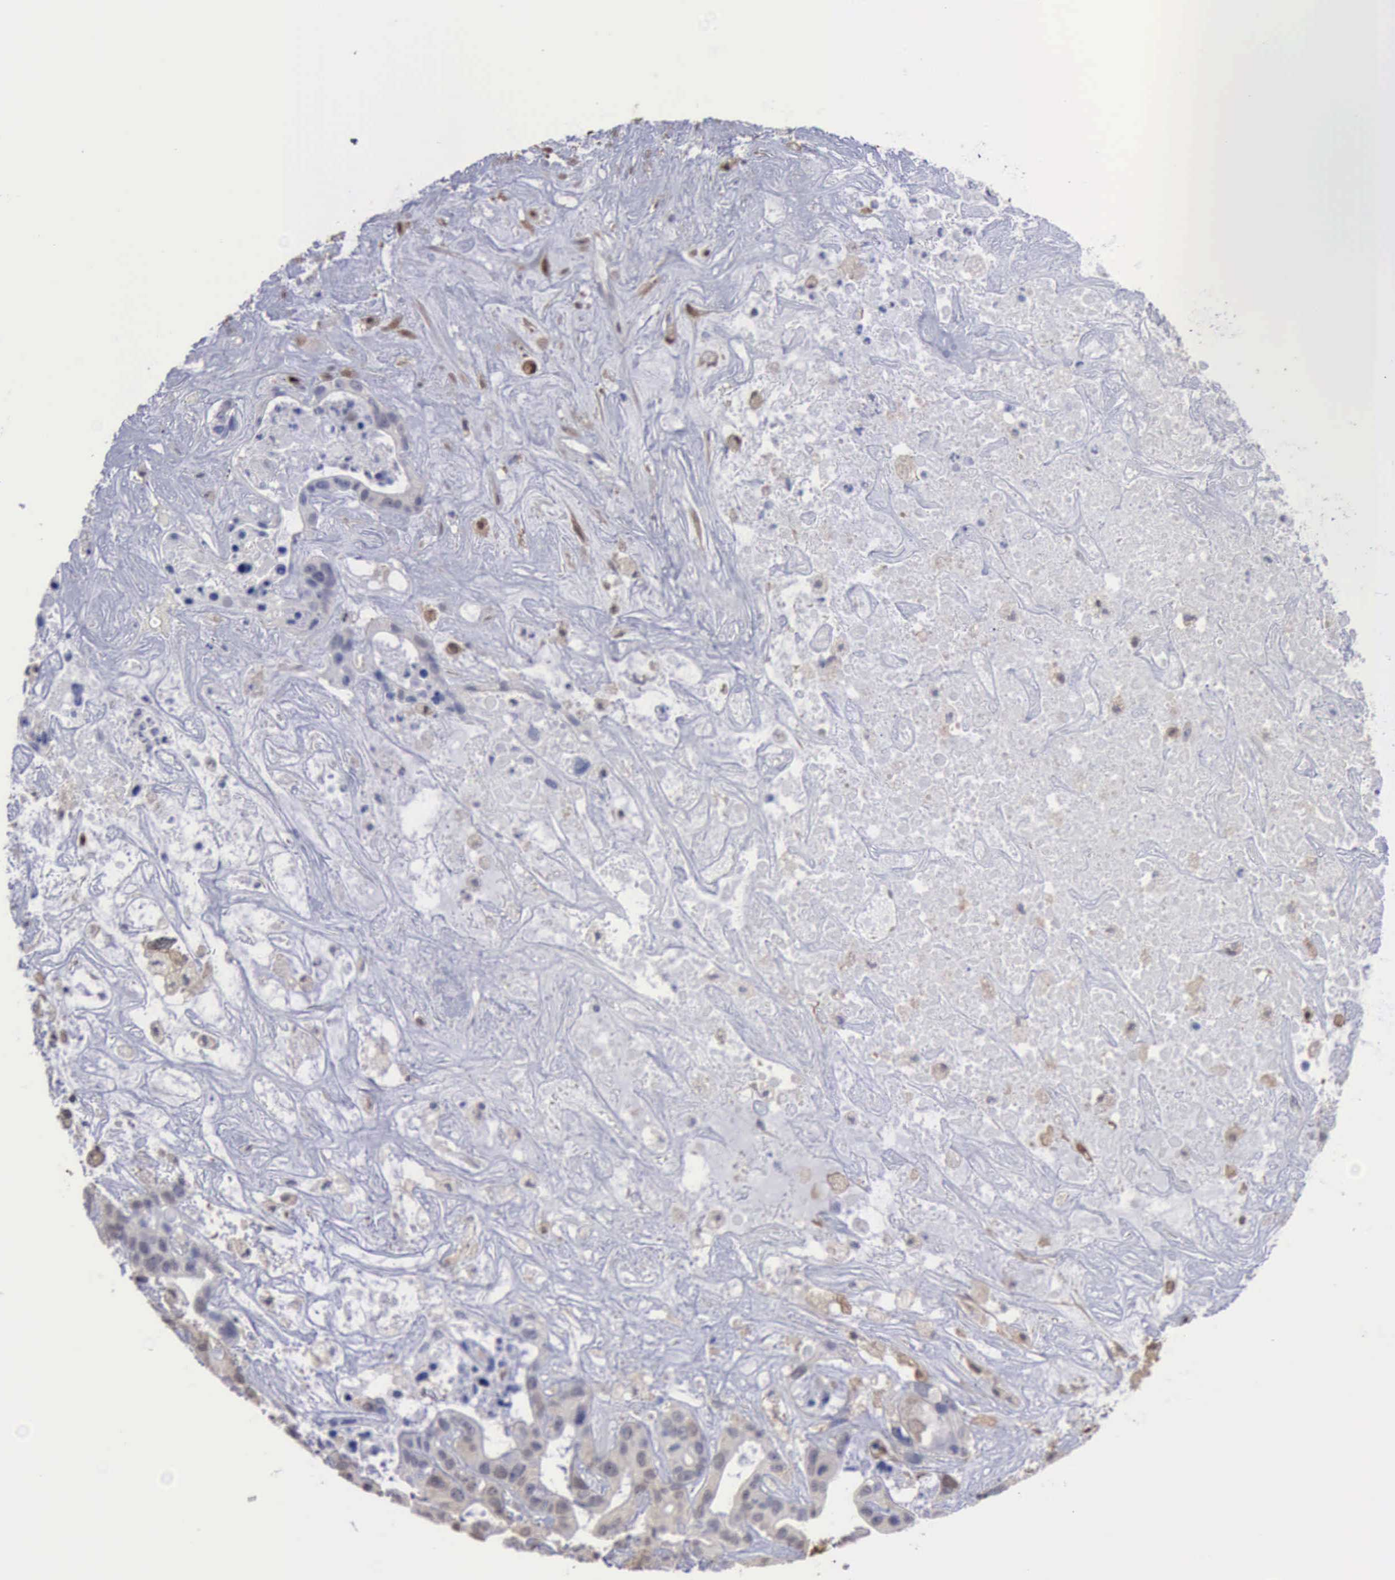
{"staining": {"intensity": "weak", "quantity": "<25%", "location": "nuclear"}, "tissue": "liver cancer", "cell_type": "Tumor cells", "image_type": "cancer", "snomed": [{"axis": "morphology", "description": "Cholangiocarcinoma"}, {"axis": "topography", "description": "Liver"}], "caption": "Immunohistochemistry photomicrograph of human cholangiocarcinoma (liver) stained for a protein (brown), which displays no positivity in tumor cells.", "gene": "STAT1", "patient": {"sex": "female", "age": 65}}